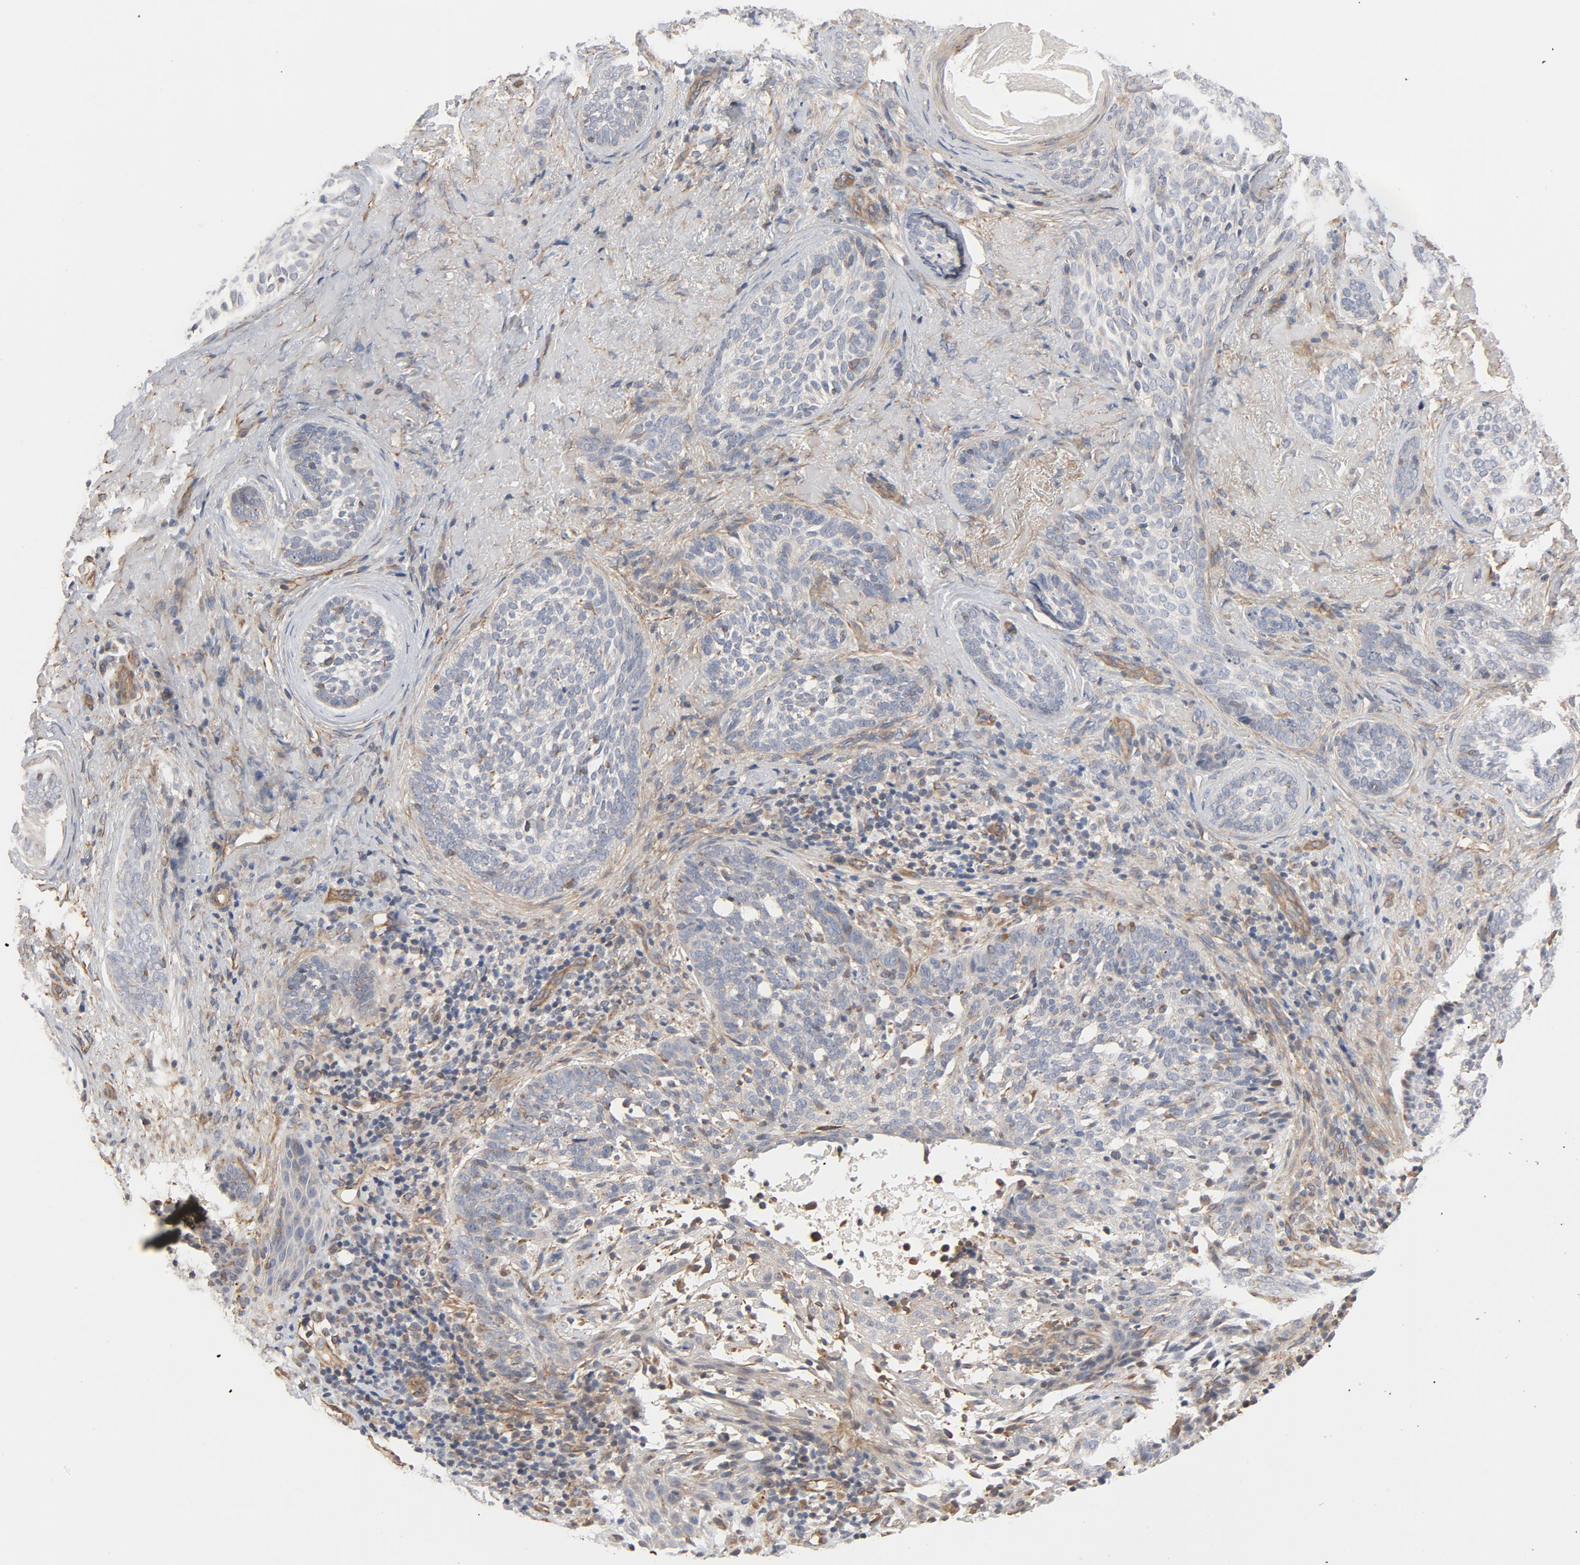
{"staining": {"intensity": "weak", "quantity": "<25%", "location": "cytoplasmic/membranous"}, "tissue": "skin cancer", "cell_type": "Tumor cells", "image_type": "cancer", "snomed": [{"axis": "morphology", "description": "Basal cell carcinoma"}, {"axis": "topography", "description": "Skin"}], "caption": "Tumor cells are negative for protein expression in human skin cancer. (Immunohistochemistry, brightfield microscopy, high magnification).", "gene": "TRIOBP", "patient": {"sex": "male", "age": 91}}